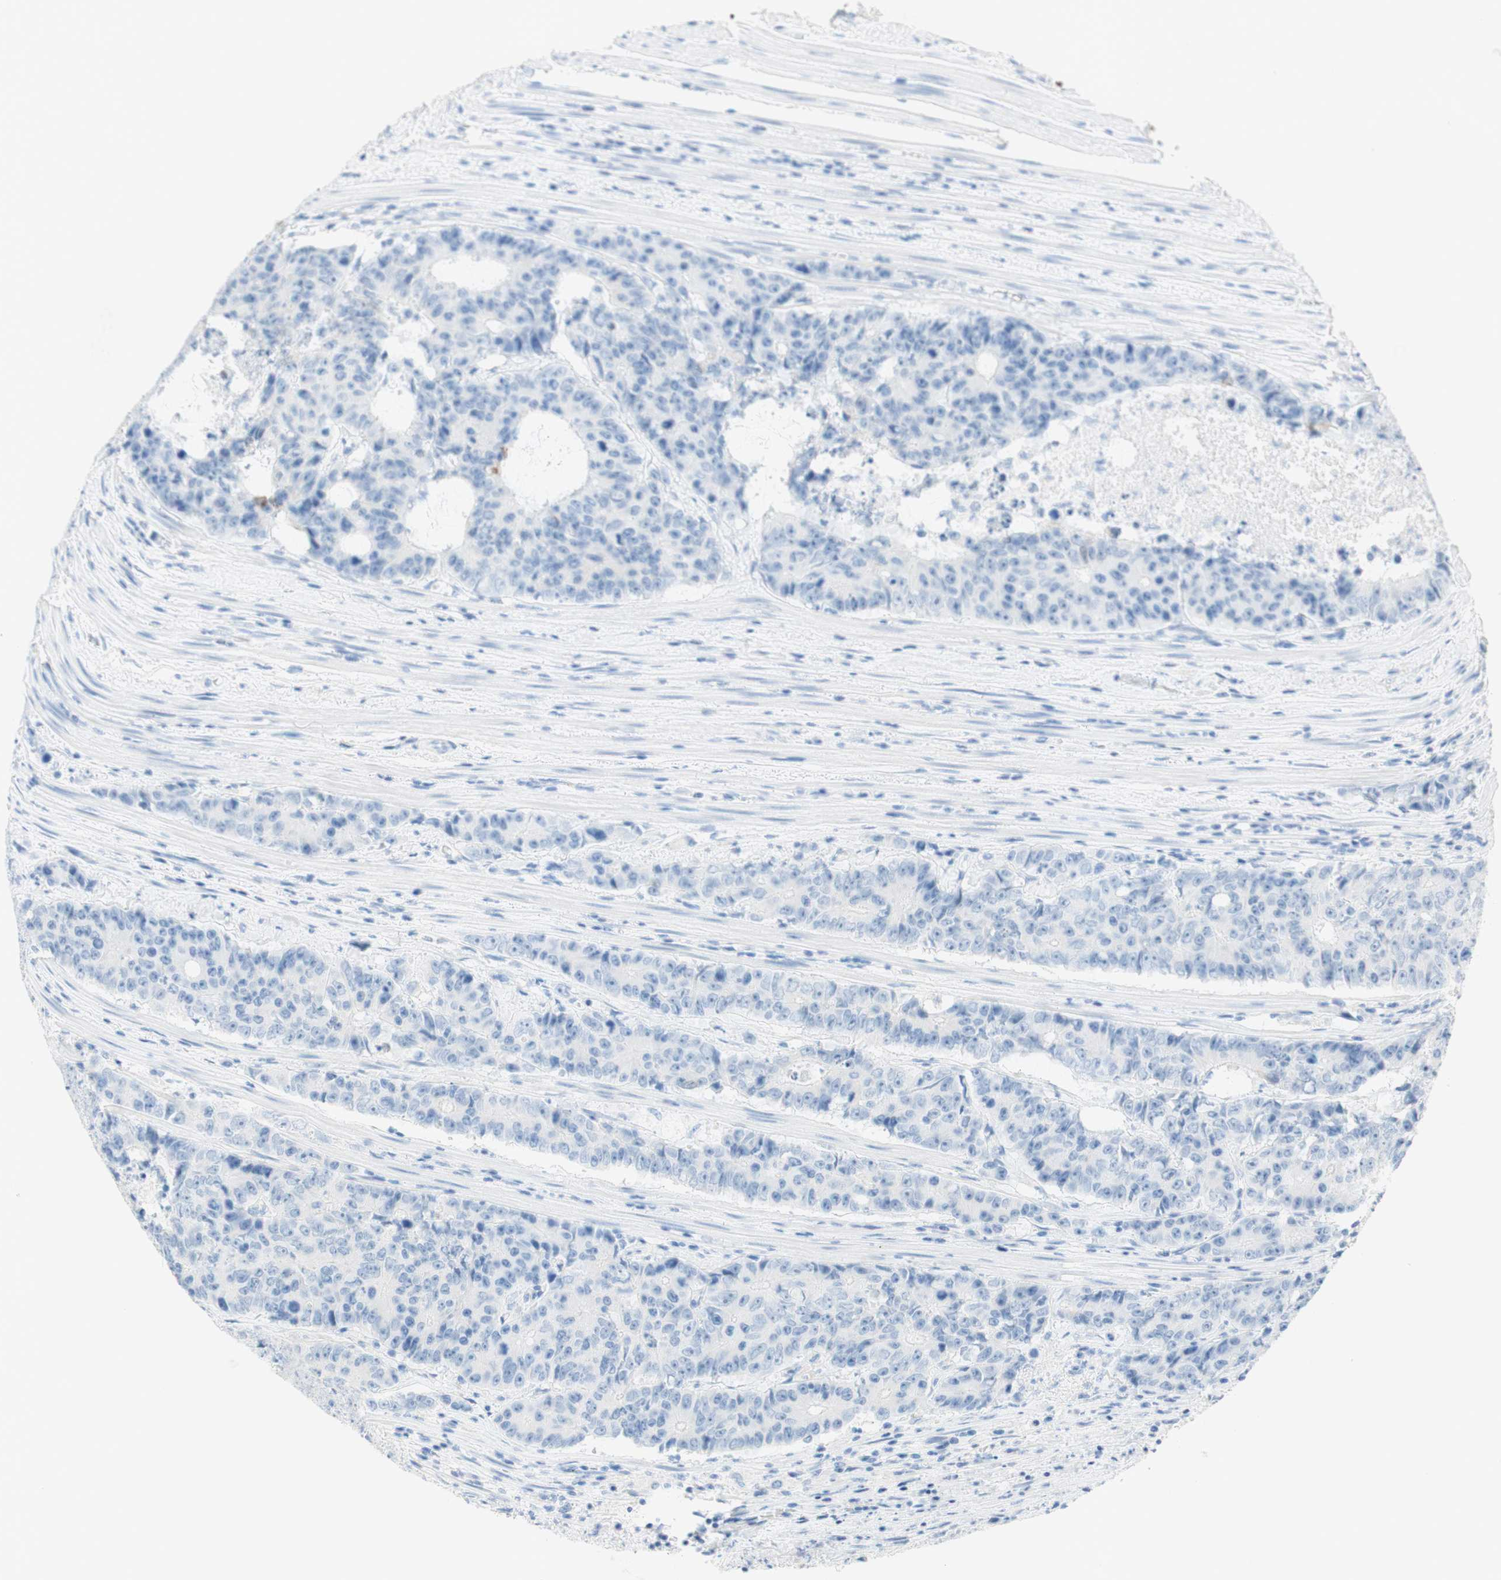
{"staining": {"intensity": "negative", "quantity": "none", "location": "none"}, "tissue": "colorectal cancer", "cell_type": "Tumor cells", "image_type": "cancer", "snomed": [{"axis": "morphology", "description": "Adenocarcinoma, NOS"}, {"axis": "topography", "description": "Colon"}], "caption": "High magnification brightfield microscopy of adenocarcinoma (colorectal) stained with DAB (brown) and counterstained with hematoxylin (blue): tumor cells show no significant expression.", "gene": "POLR2J3", "patient": {"sex": "female", "age": 86}}